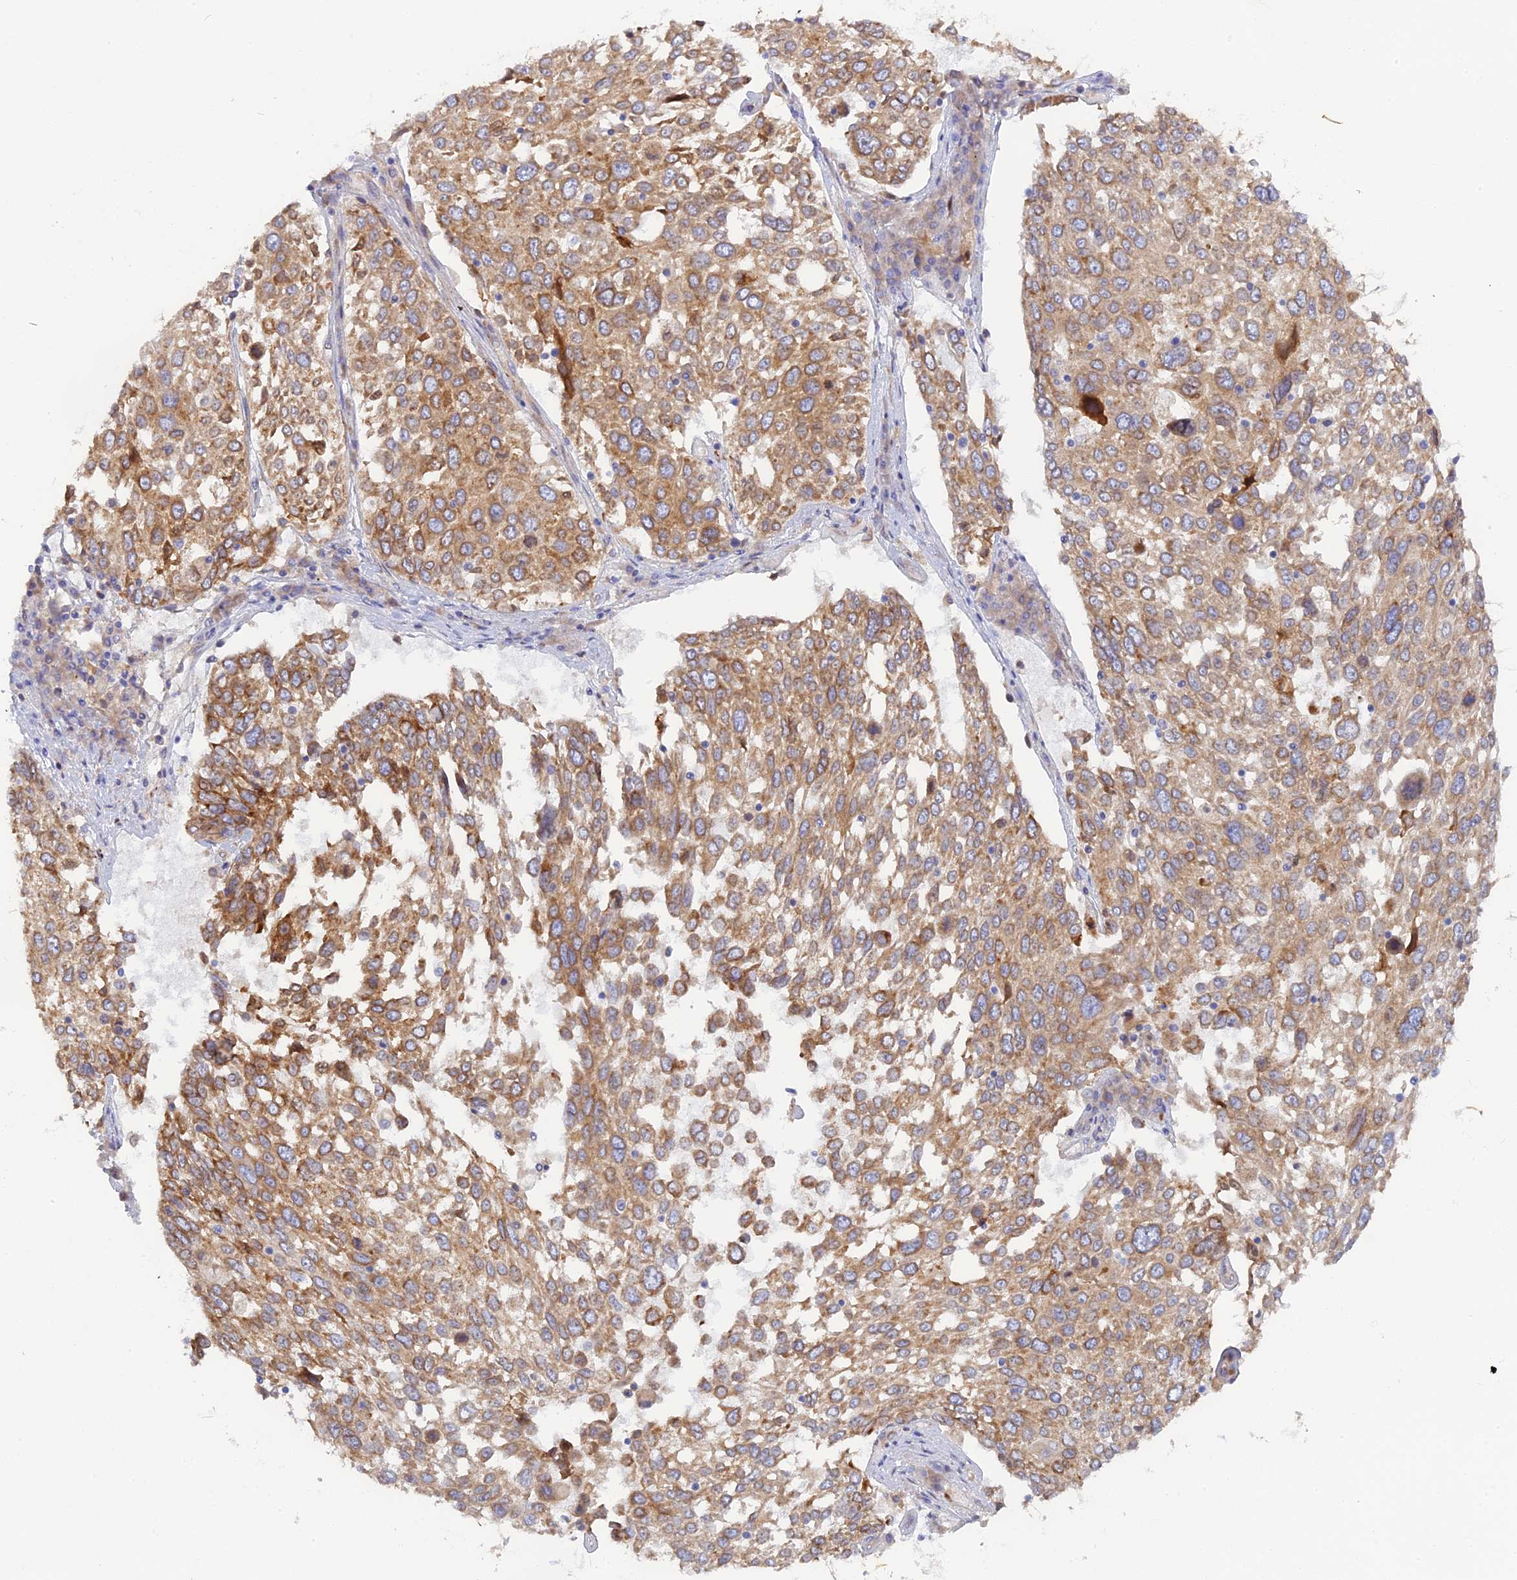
{"staining": {"intensity": "moderate", "quantity": ">75%", "location": "cytoplasmic/membranous"}, "tissue": "lung cancer", "cell_type": "Tumor cells", "image_type": "cancer", "snomed": [{"axis": "morphology", "description": "Squamous cell carcinoma, NOS"}, {"axis": "topography", "description": "Lung"}], "caption": "Immunohistochemical staining of lung squamous cell carcinoma demonstrates moderate cytoplasmic/membranous protein positivity in about >75% of tumor cells.", "gene": "TLCD1", "patient": {"sex": "male", "age": 65}}